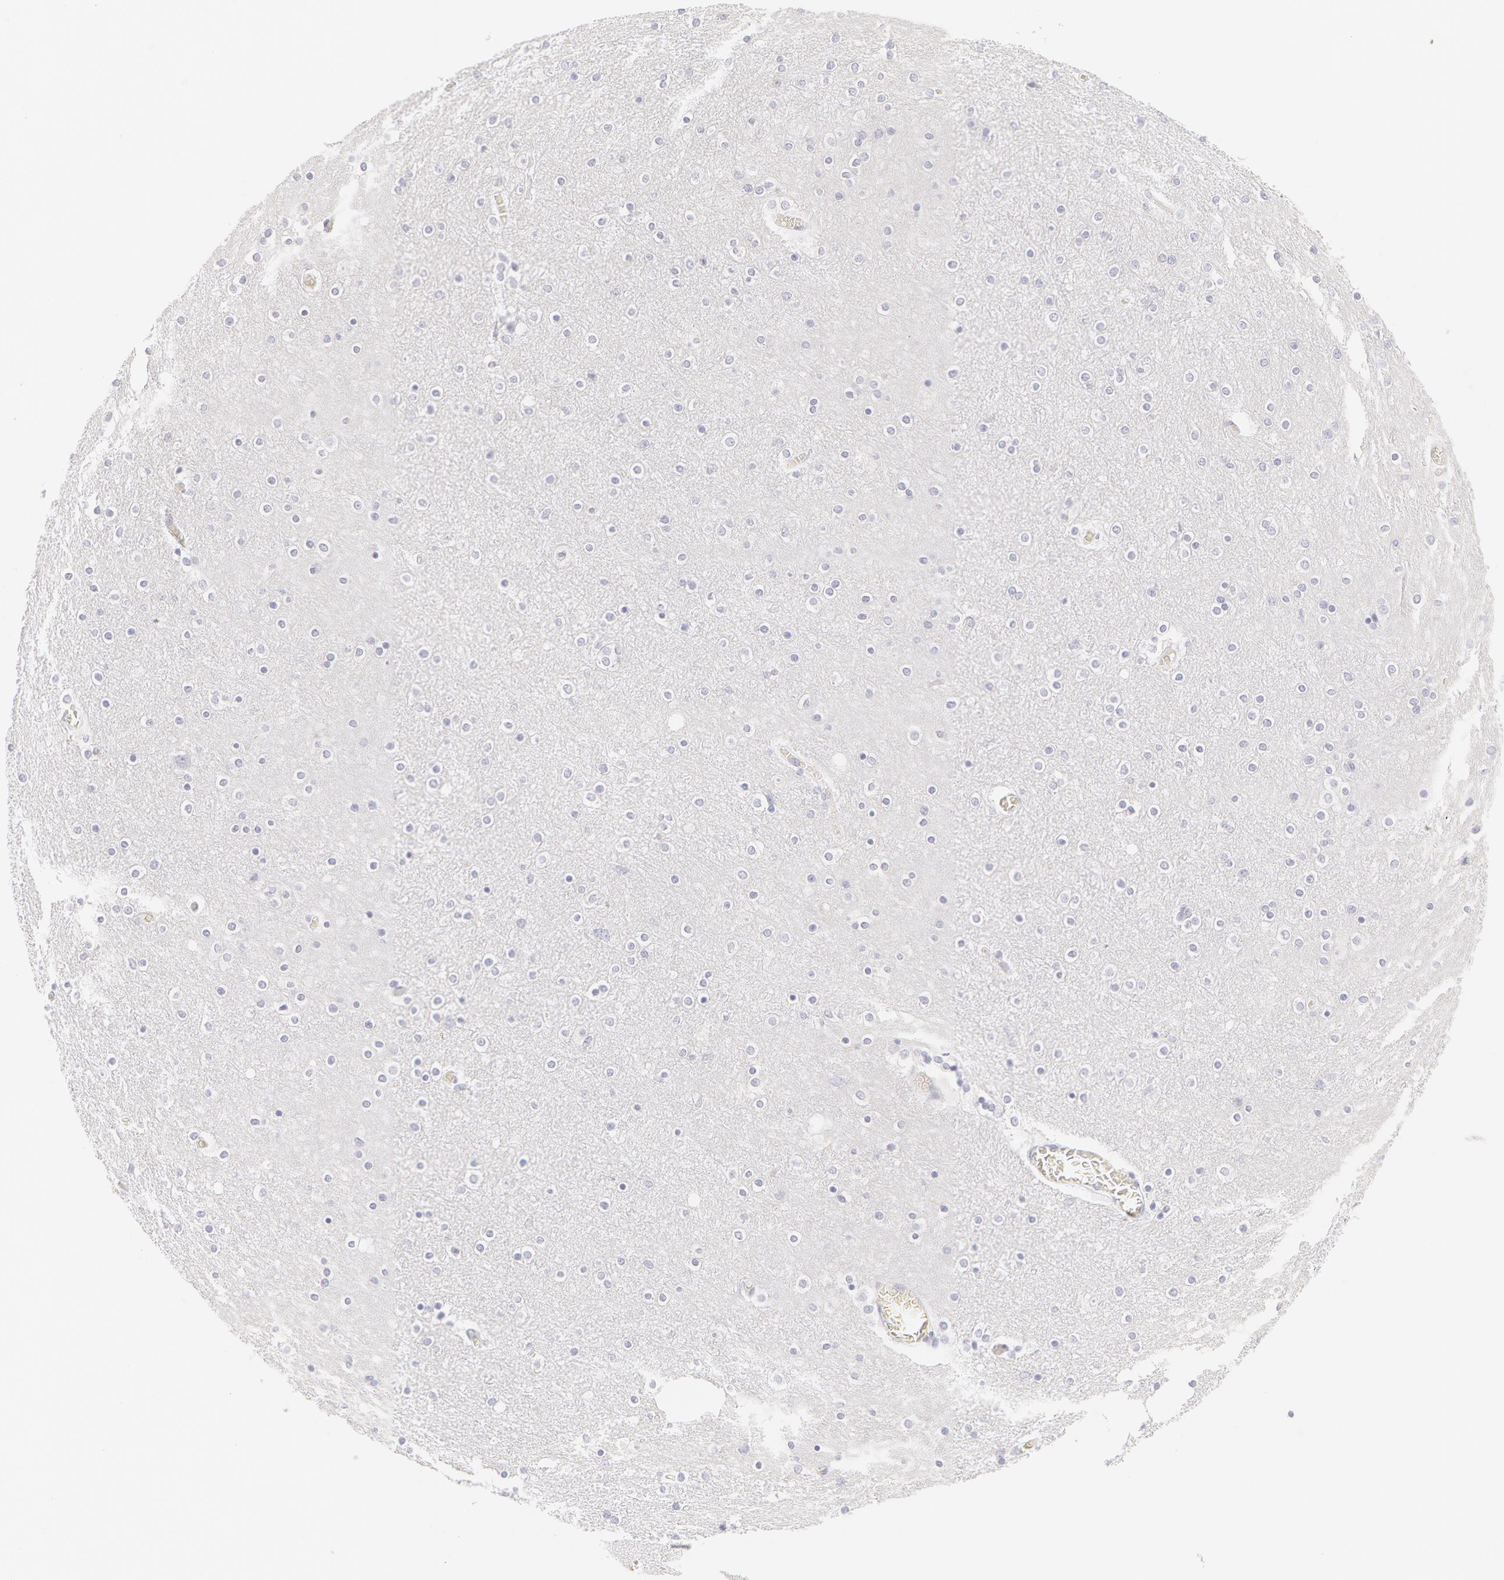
{"staining": {"intensity": "negative", "quantity": "none", "location": "none"}, "tissue": "cerebral cortex", "cell_type": "Endothelial cells", "image_type": "normal", "snomed": [{"axis": "morphology", "description": "Normal tissue, NOS"}, {"axis": "topography", "description": "Cerebral cortex"}], "caption": "Histopathology image shows no significant protein staining in endothelial cells of benign cerebral cortex.", "gene": "KRT8", "patient": {"sex": "female", "age": 54}}